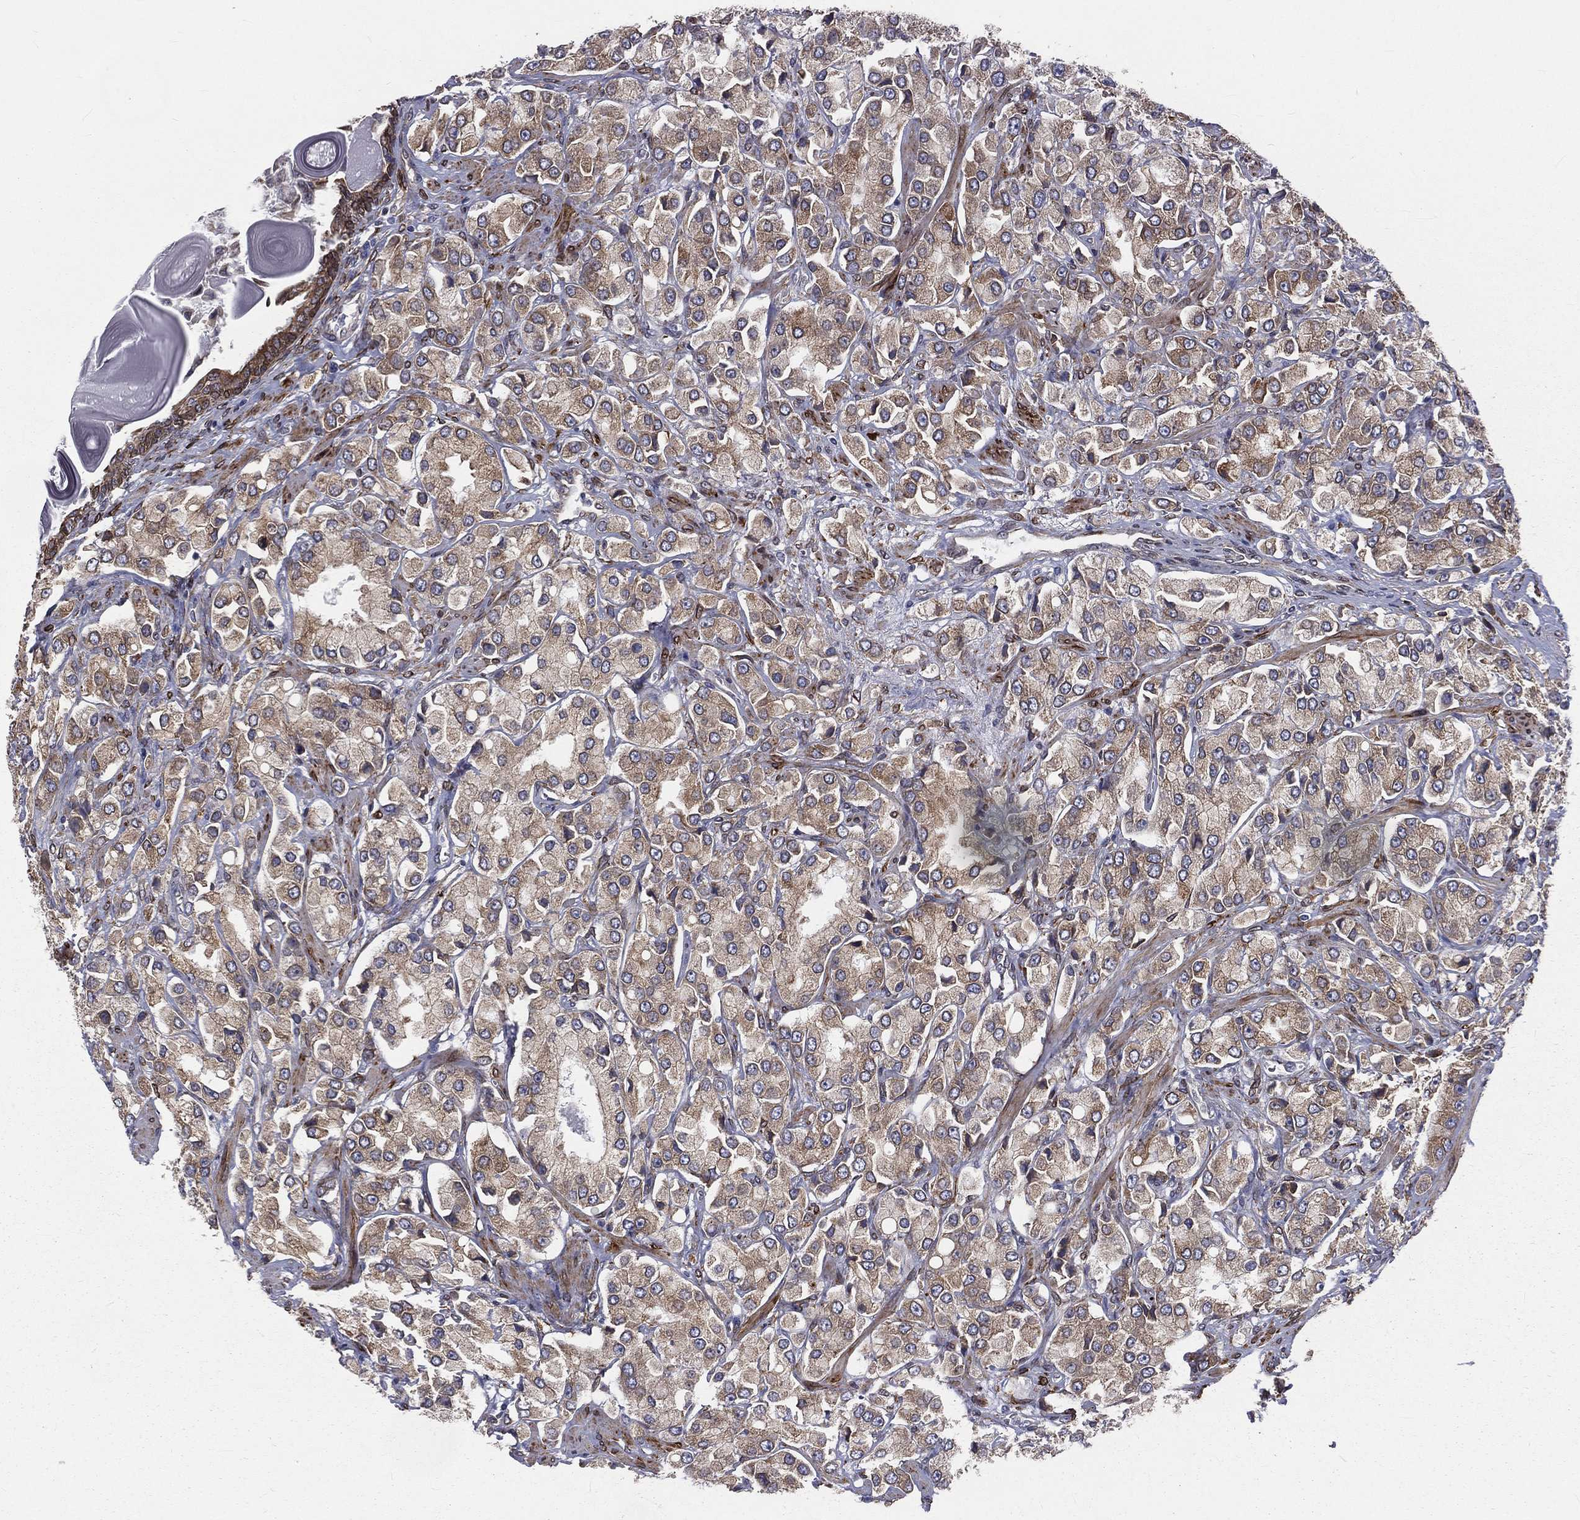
{"staining": {"intensity": "weak", "quantity": "25%-75%", "location": "cytoplasmic/membranous"}, "tissue": "prostate cancer", "cell_type": "Tumor cells", "image_type": "cancer", "snomed": [{"axis": "morphology", "description": "Adenocarcinoma, NOS"}, {"axis": "topography", "description": "Prostate and seminal vesicle, NOS"}, {"axis": "topography", "description": "Prostate"}], "caption": "Prostate cancer (adenocarcinoma) stained for a protein (brown) shows weak cytoplasmic/membranous positive expression in about 25%-75% of tumor cells.", "gene": "PGRMC1", "patient": {"sex": "male", "age": 64}}